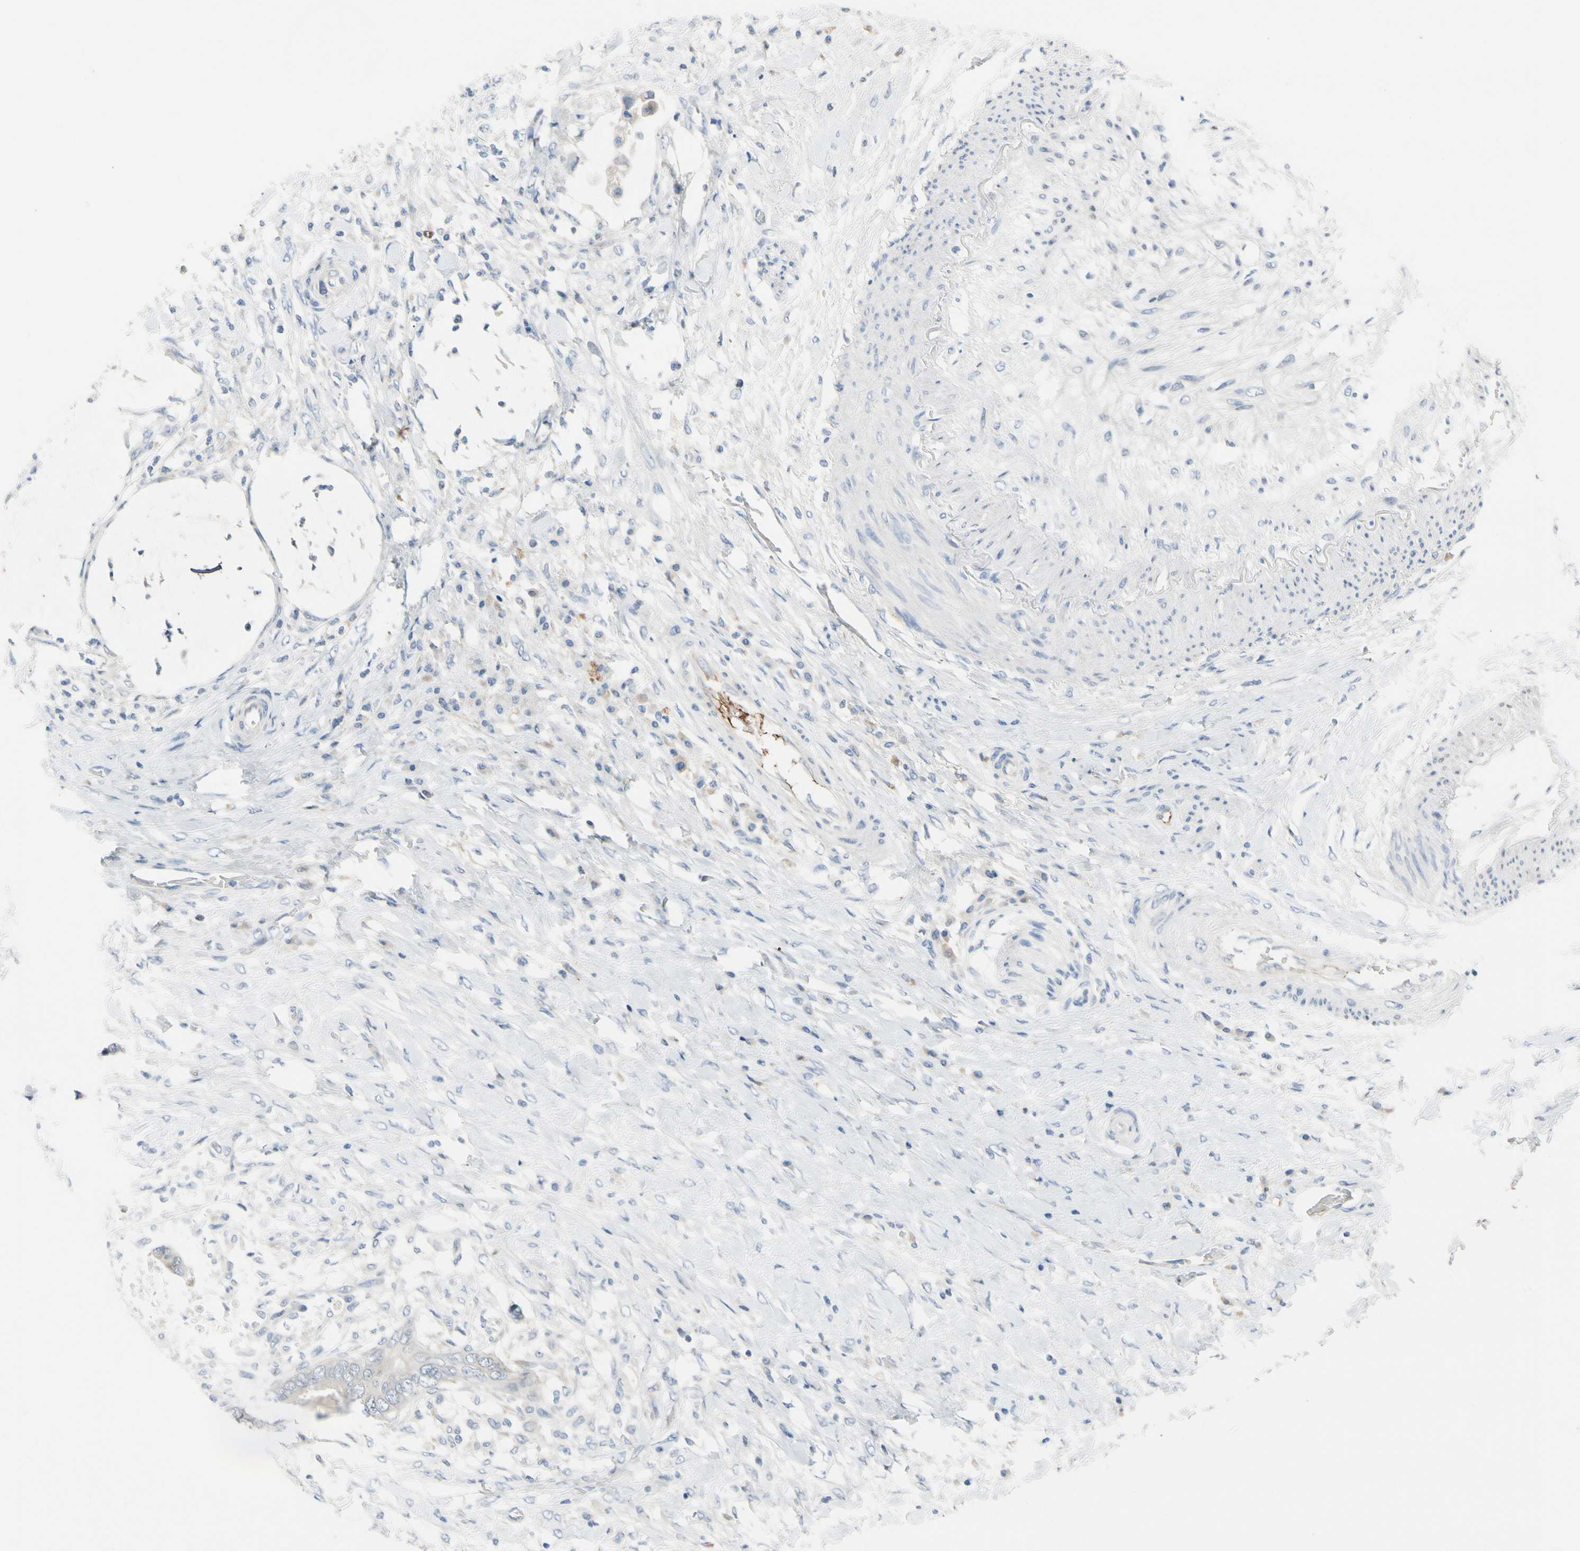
{"staining": {"intensity": "negative", "quantity": "none", "location": "none"}, "tissue": "colorectal cancer", "cell_type": "Tumor cells", "image_type": "cancer", "snomed": [{"axis": "morphology", "description": "Adenocarcinoma, NOS"}, {"axis": "topography", "description": "Rectum"}], "caption": "Adenocarcinoma (colorectal) was stained to show a protein in brown. There is no significant positivity in tumor cells.", "gene": "CNDP1", "patient": {"sex": "female", "age": 77}}